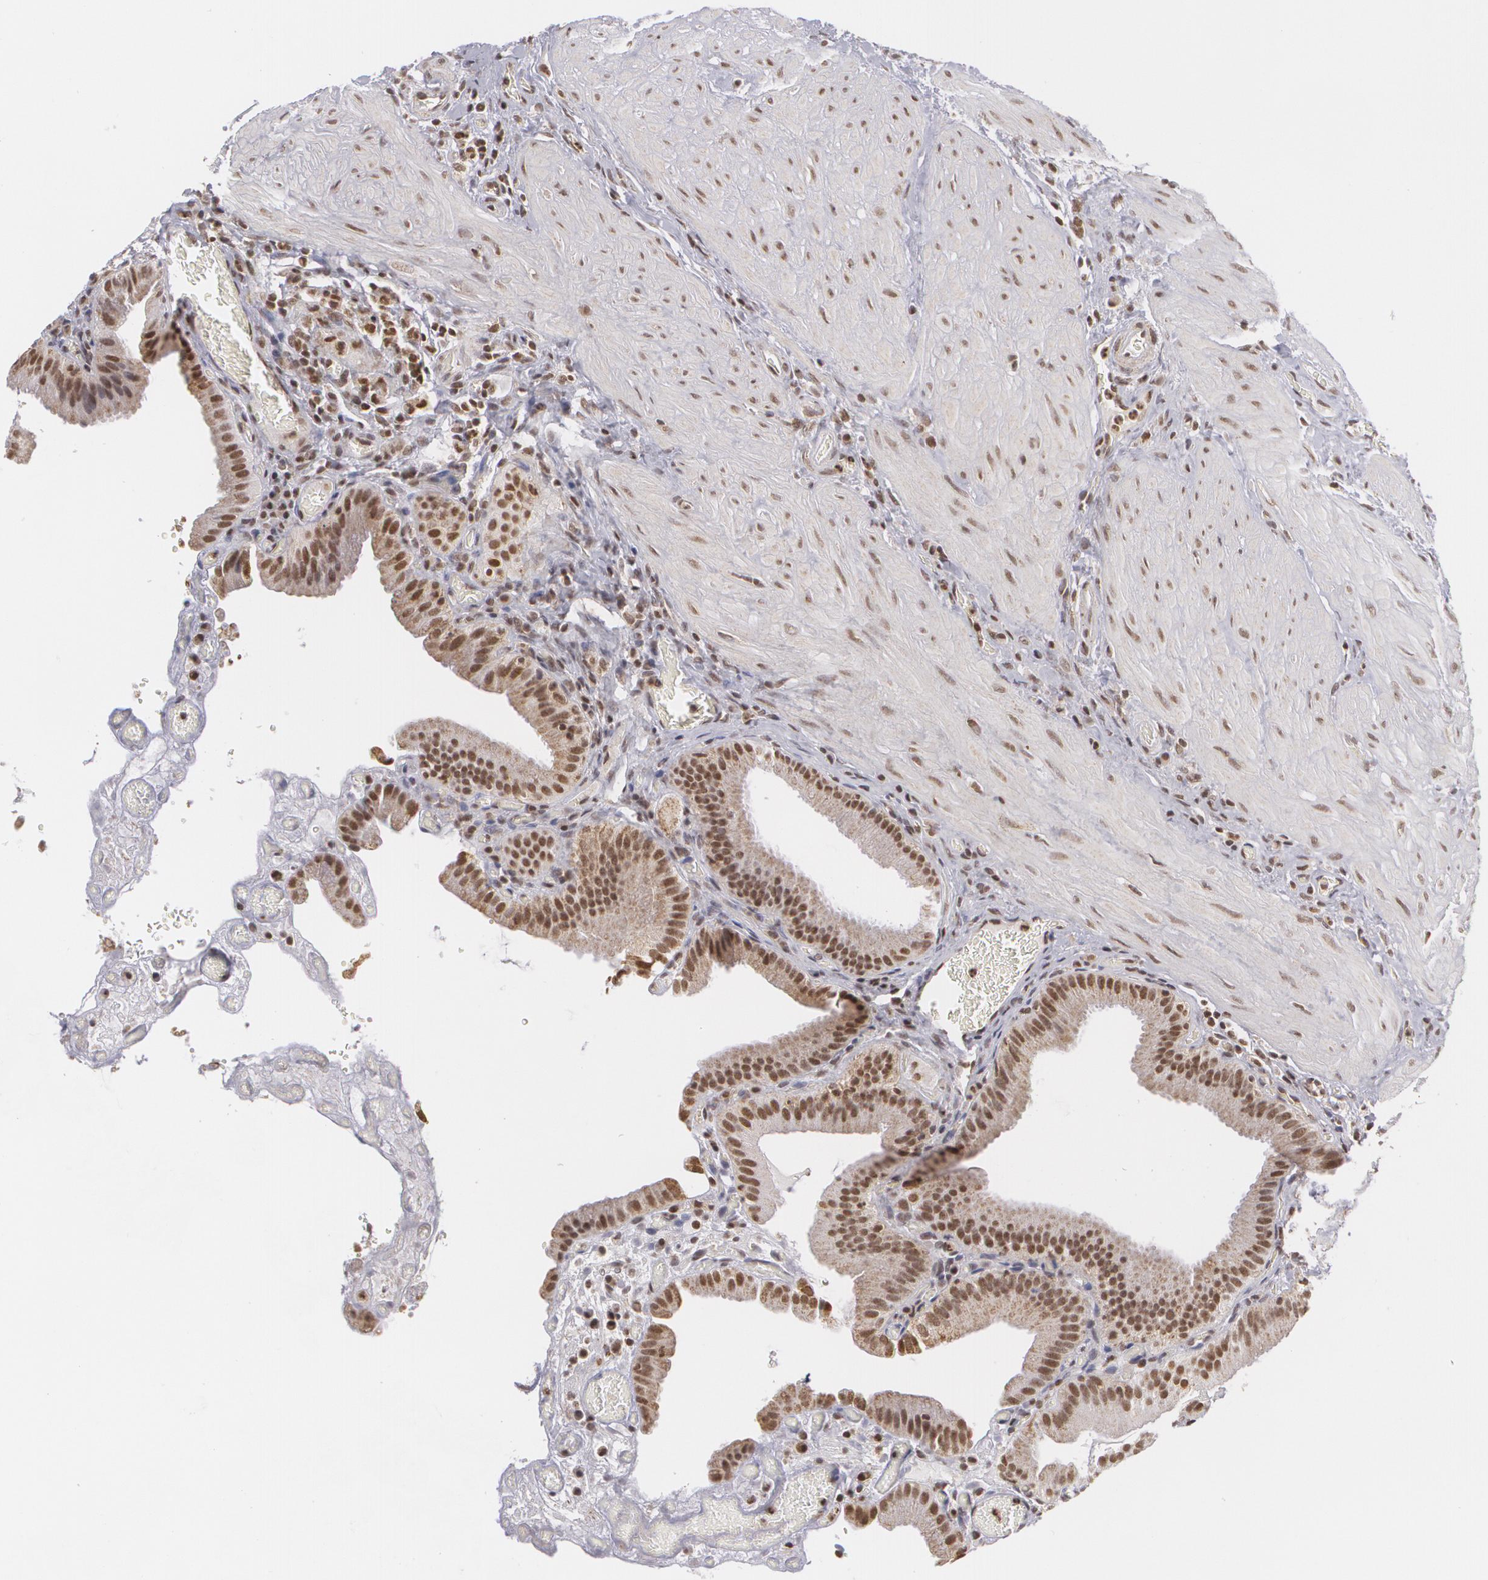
{"staining": {"intensity": "moderate", "quantity": ">75%", "location": "nuclear"}, "tissue": "gallbladder", "cell_type": "Glandular cells", "image_type": "normal", "snomed": [{"axis": "morphology", "description": "Normal tissue, NOS"}, {"axis": "topography", "description": "Gallbladder"}], "caption": "Immunohistochemistry (IHC) staining of unremarkable gallbladder, which displays medium levels of moderate nuclear staining in about >75% of glandular cells indicating moderate nuclear protein staining. The staining was performed using DAB (3,3'-diaminobenzidine) (brown) for protein detection and nuclei were counterstained in hematoxylin (blue).", "gene": "MXD1", "patient": {"sex": "female", "age": 75}}